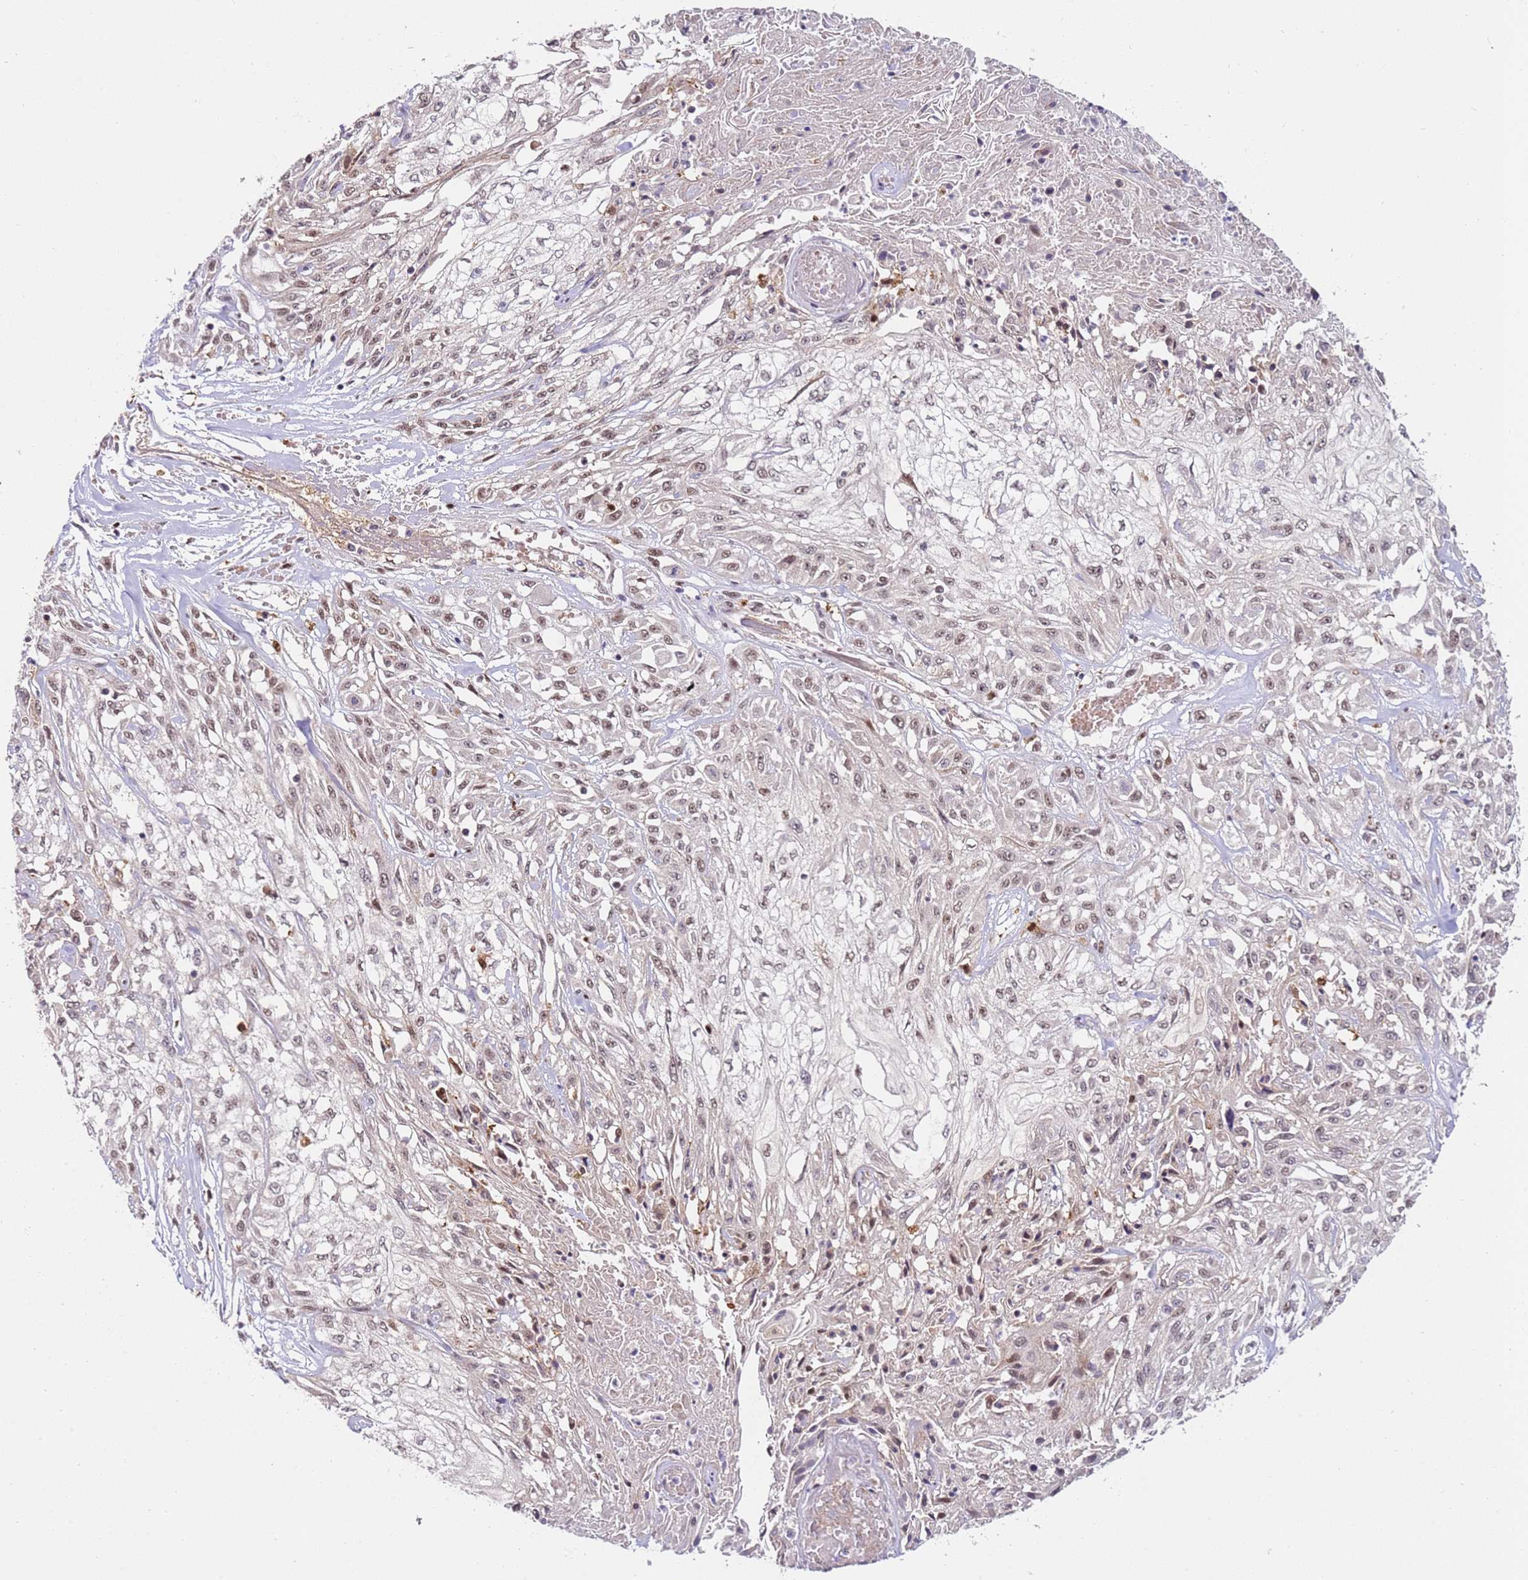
{"staining": {"intensity": "weak", "quantity": "25%-75%", "location": "nuclear"}, "tissue": "skin cancer", "cell_type": "Tumor cells", "image_type": "cancer", "snomed": [{"axis": "morphology", "description": "Squamous cell carcinoma, NOS"}, {"axis": "morphology", "description": "Squamous cell carcinoma, metastatic, NOS"}, {"axis": "topography", "description": "Skin"}, {"axis": "topography", "description": "Lymph node"}], "caption": "Tumor cells demonstrate weak nuclear staining in approximately 25%-75% of cells in skin squamous cell carcinoma. (Brightfield microscopy of DAB IHC at high magnification).", "gene": "LGALSL", "patient": {"sex": "male", "age": 75}}